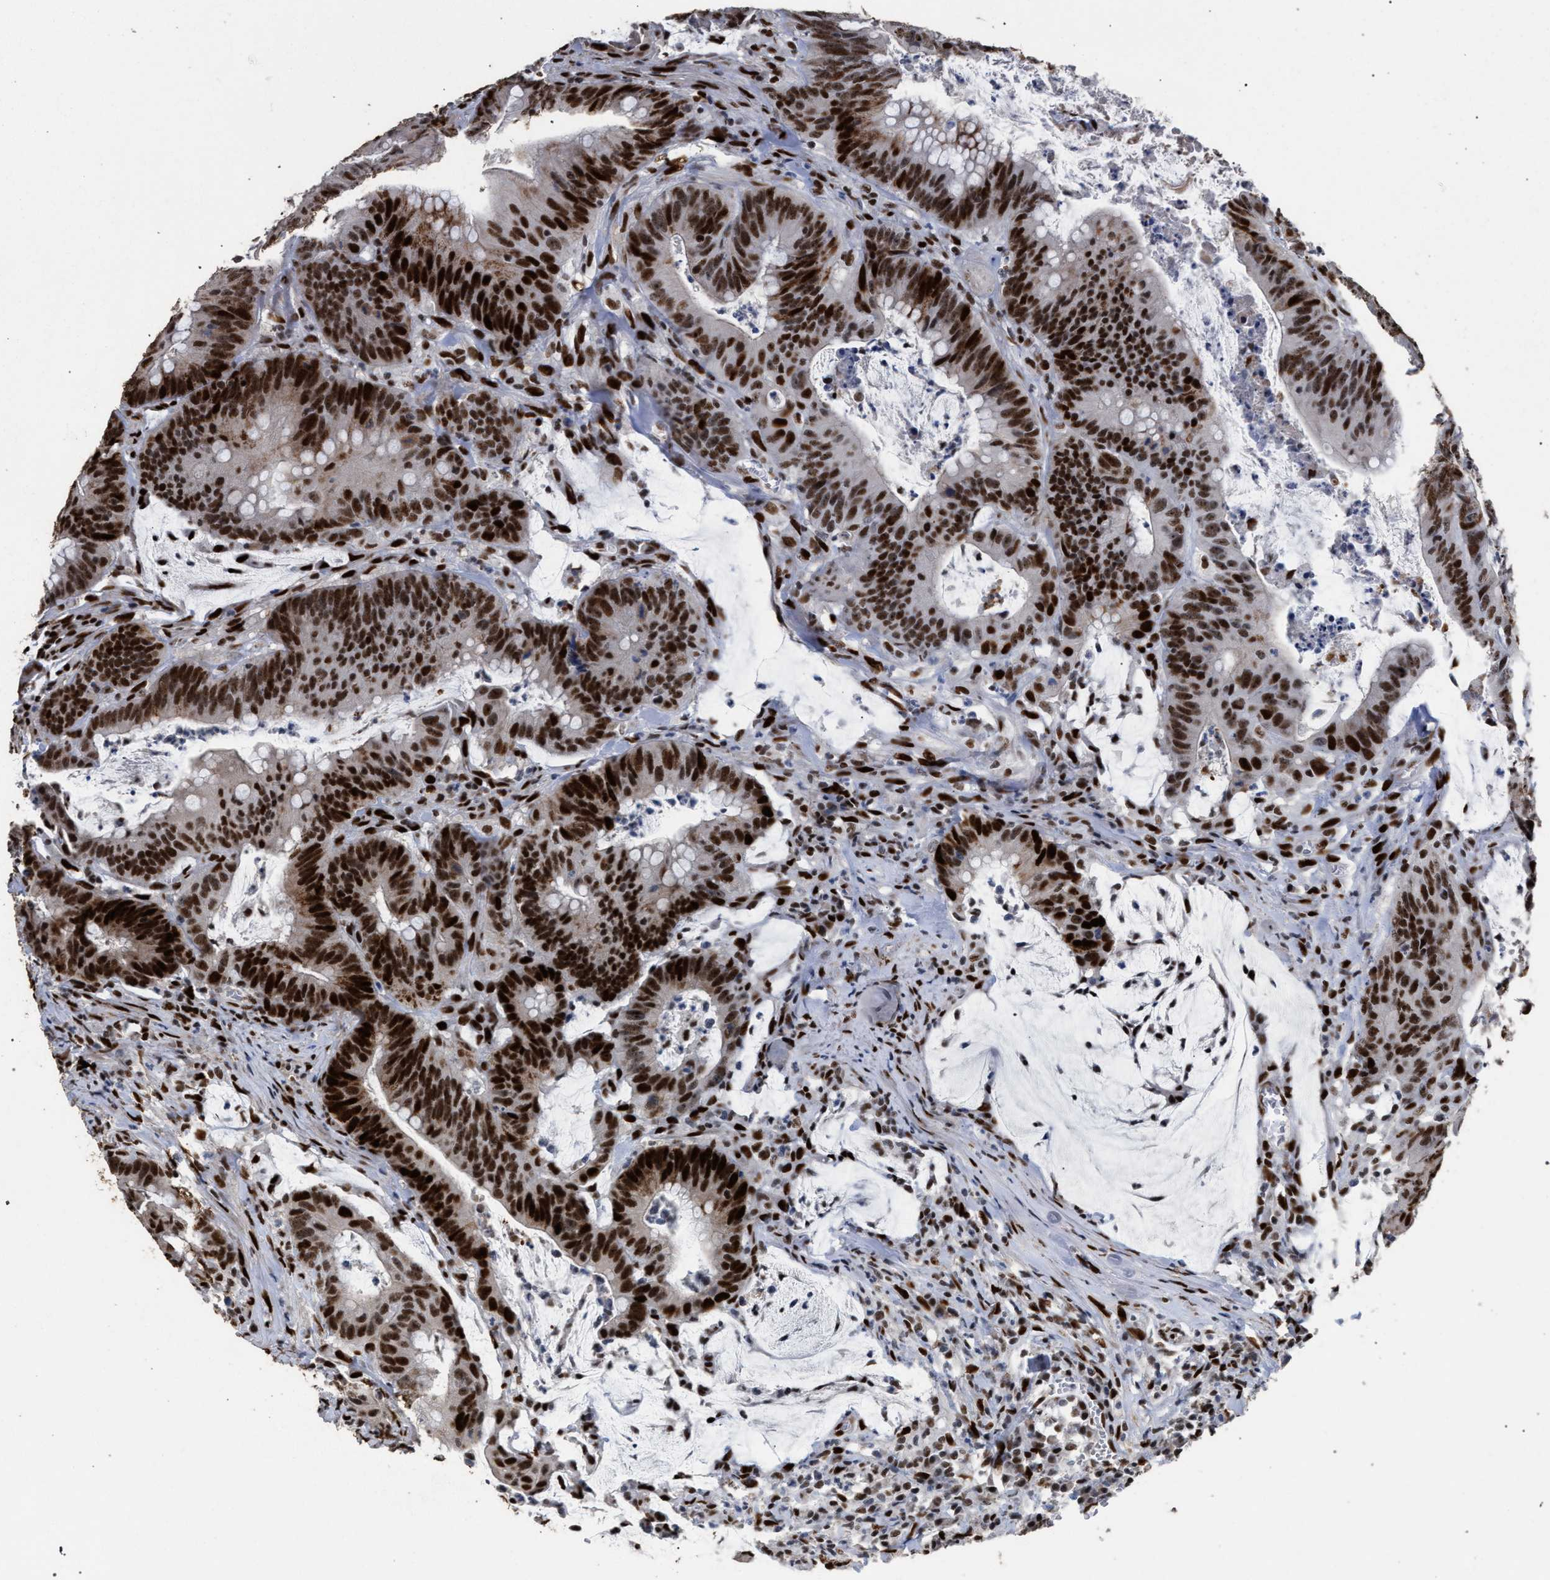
{"staining": {"intensity": "strong", "quantity": ">75%", "location": "nuclear"}, "tissue": "colorectal cancer", "cell_type": "Tumor cells", "image_type": "cancer", "snomed": [{"axis": "morphology", "description": "Adenocarcinoma, NOS"}, {"axis": "topography", "description": "Colon"}], "caption": "Immunohistochemical staining of colorectal adenocarcinoma displays high levels of strong nuclear protein positivity in approximately >75% of tumor cells. (DAB = brown stain, brightfield microscopy at high magnification).", "gene": "TP53BP1", "patient": {"sex": "male", "age": 45}}